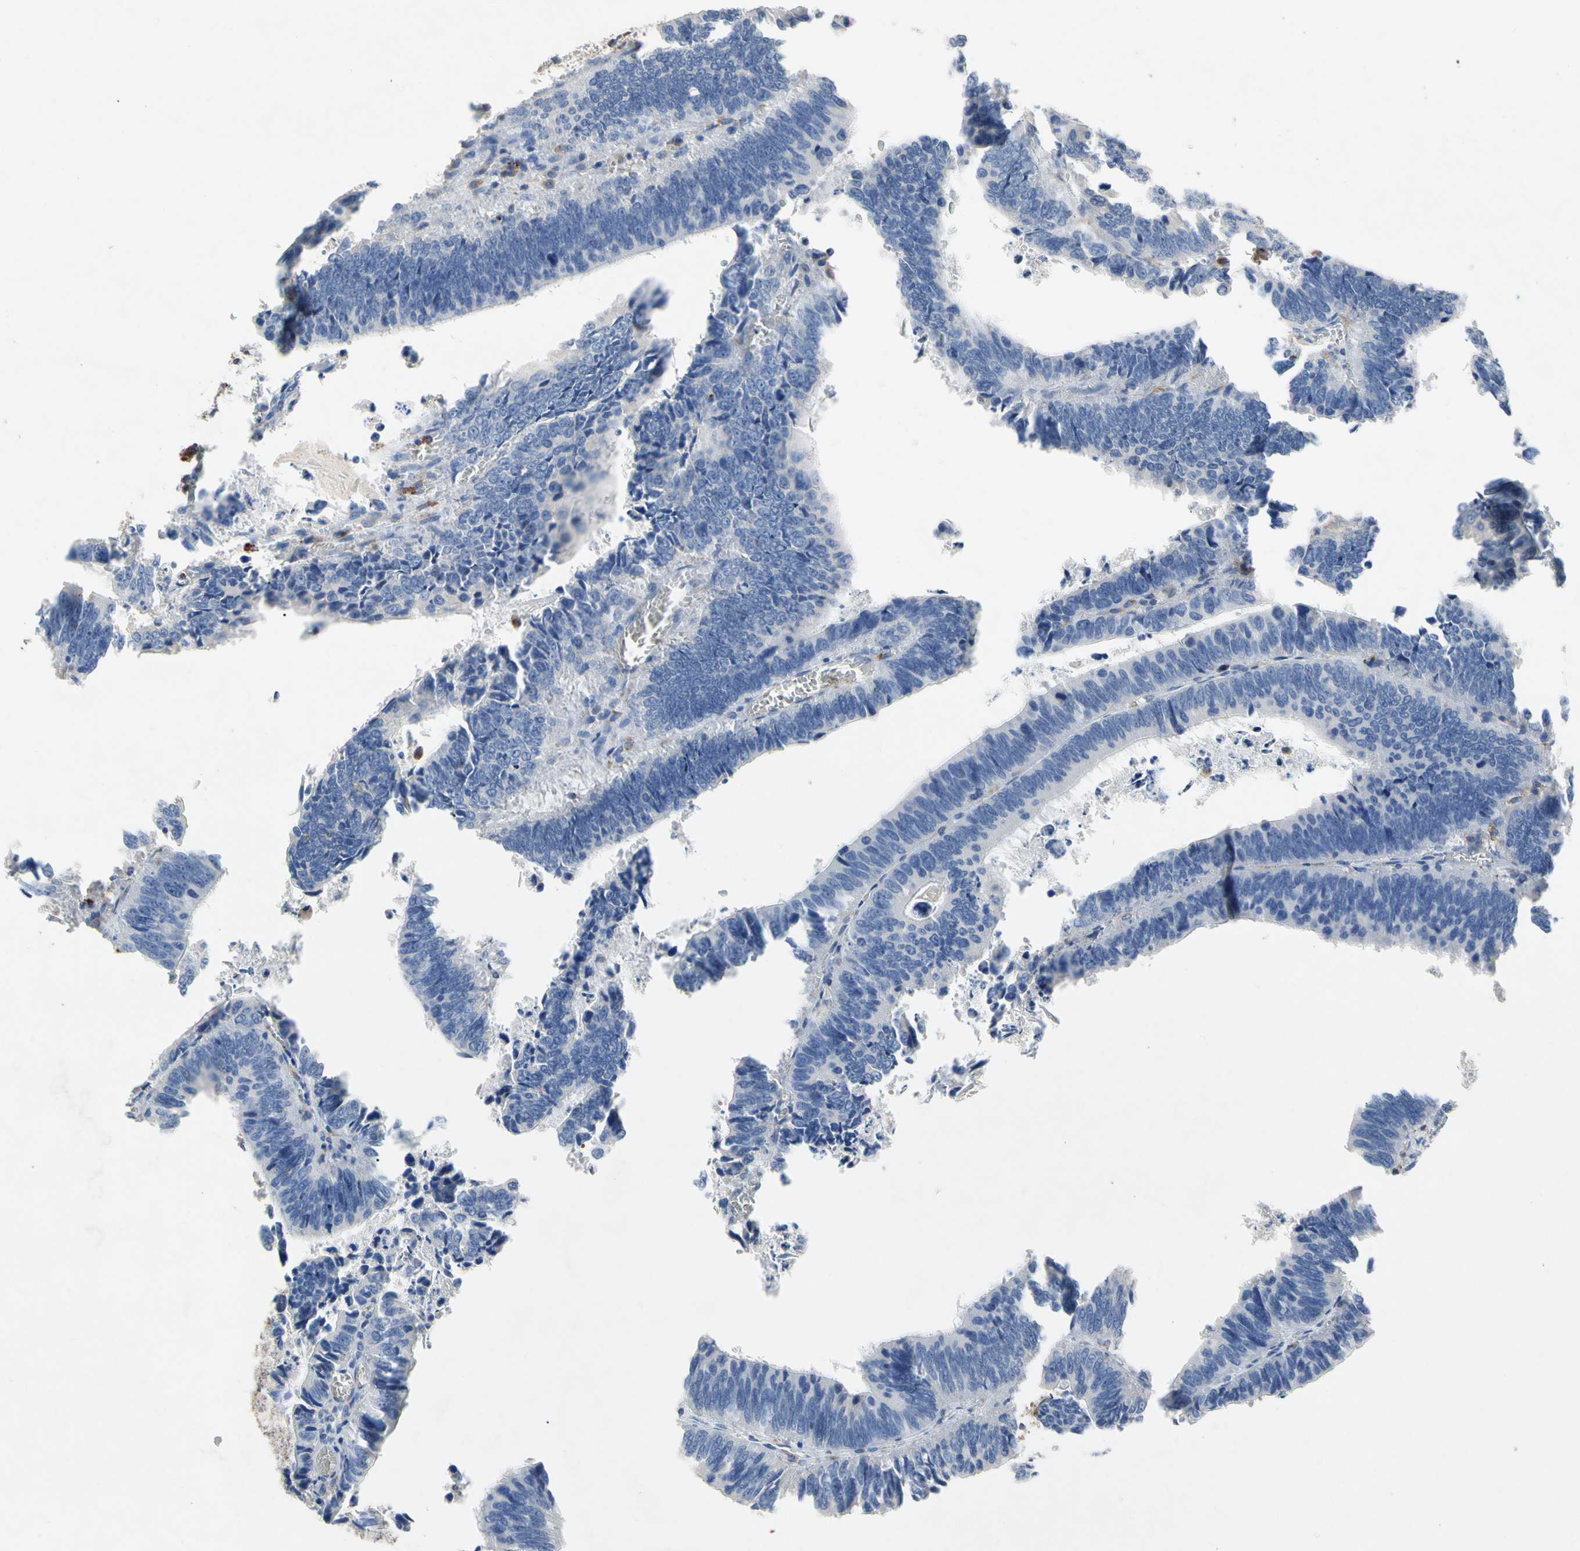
{"staining": {"intensity": "negative", "quantity": "none", "location": "none"}, "tissue": "colorectal cancer", "cell_type": "Tumor cells", "image_type": "cancer", "snomed": [{"axis": "morphology", "description": "Adenocarcinoma, NOS"}, {"axis": "topography", "description": "Colon"}], "caption": "Colorectal cancer was stained to show a protein in brown. There is no significant expression in tumor cells.", "gene": "ADA2", "patient": {"sex": "male", "age": 72}}